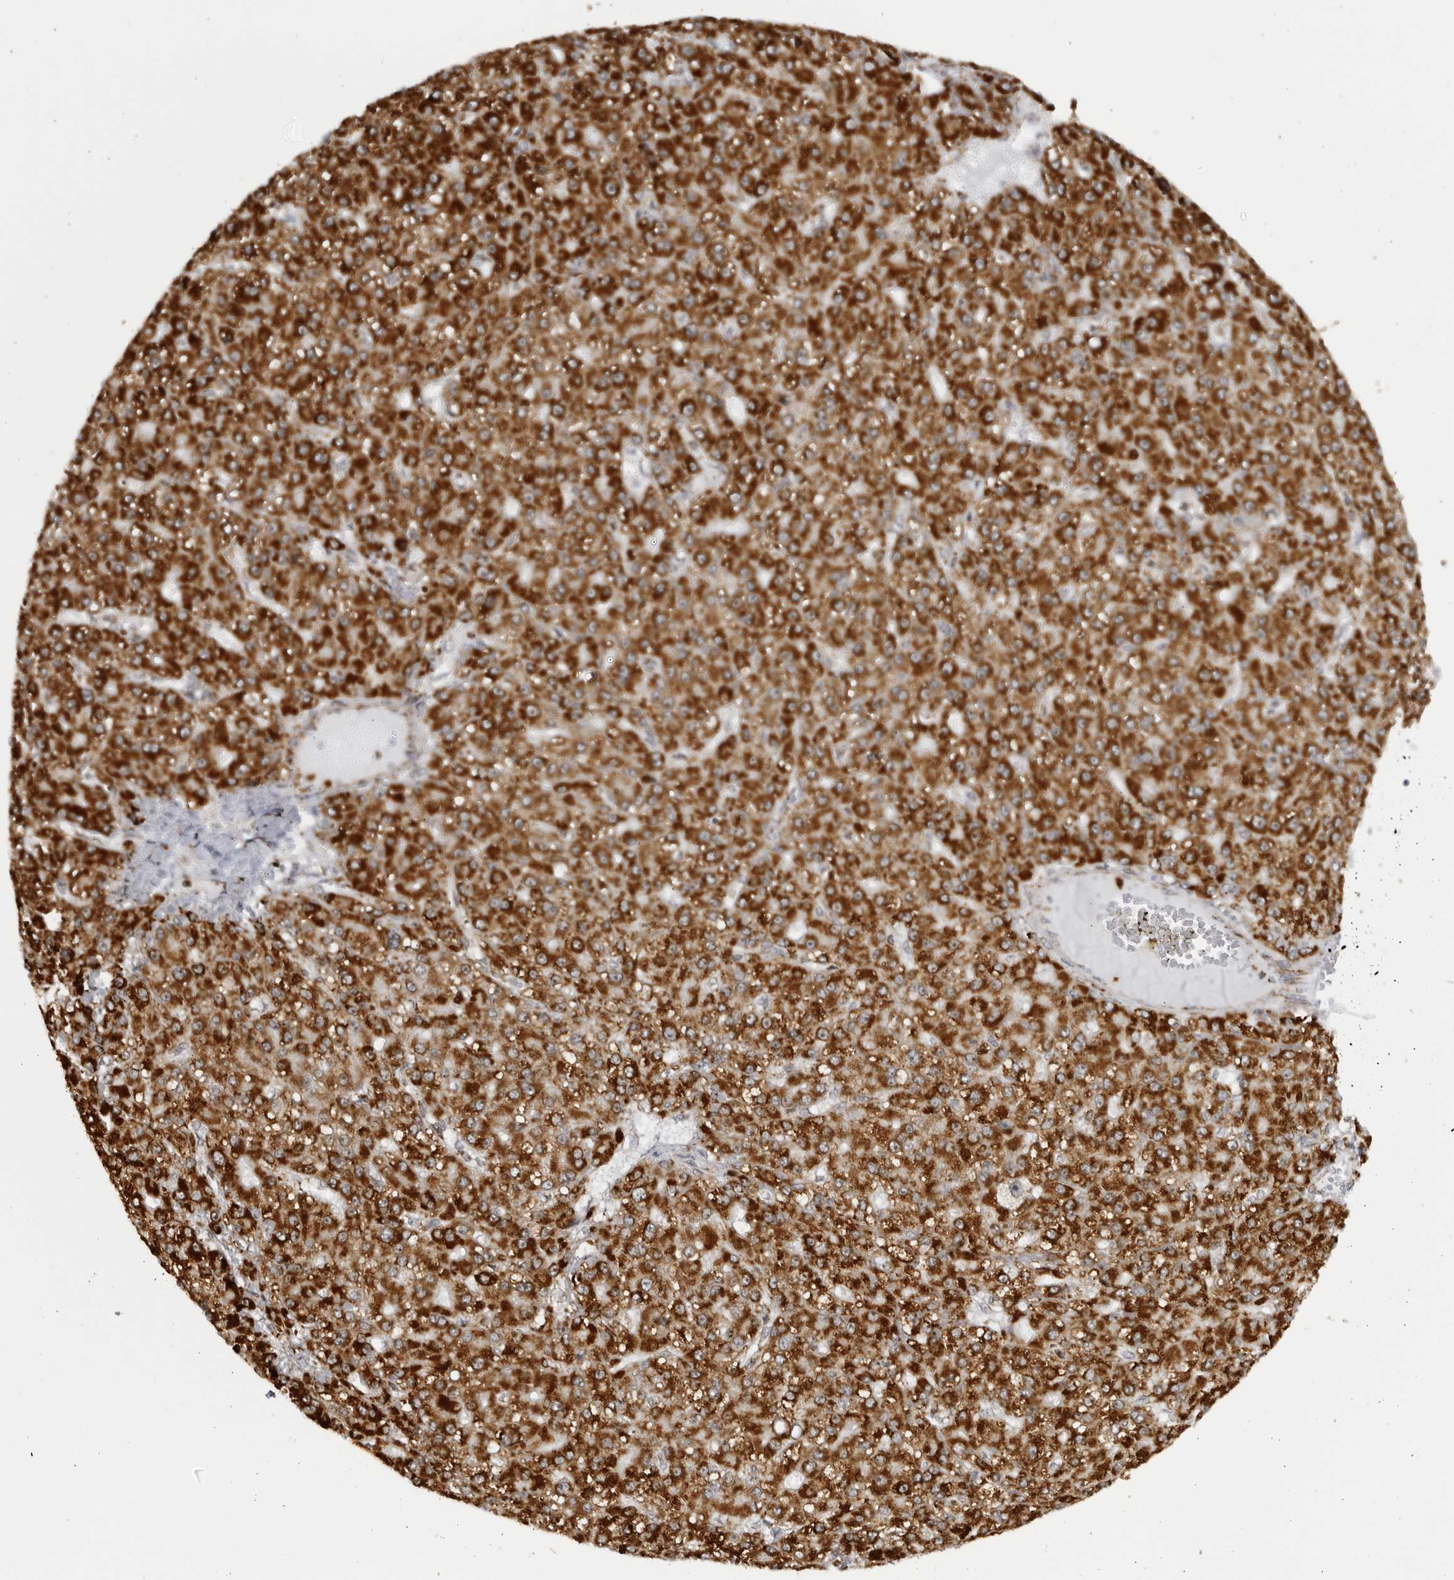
{"staining": {"intensity": "strong", "quantity": ">75%", "location": "cytoplasmic/membranous"}, "tissue": "liver cancer", "cell_type": "Tumor cells", "image_type": "cancer", "snomed": [{"axis": "morphology", "description": "Carcinoma, Hepatocellular, NOS"}, {"axis": "topography", "description": "Liver"}], "caption": "Hepatocellular carcinoma (liver) stained with DAB immunohistochemistry displays high levels of strong cytoplasmic/membranous expression in about >75% of tumor cells. (brown staining indicates protein expression, while blue staining denotes nuclei).", "gene": "RBM34", "patient": {"sex": "male", "age": 67}}